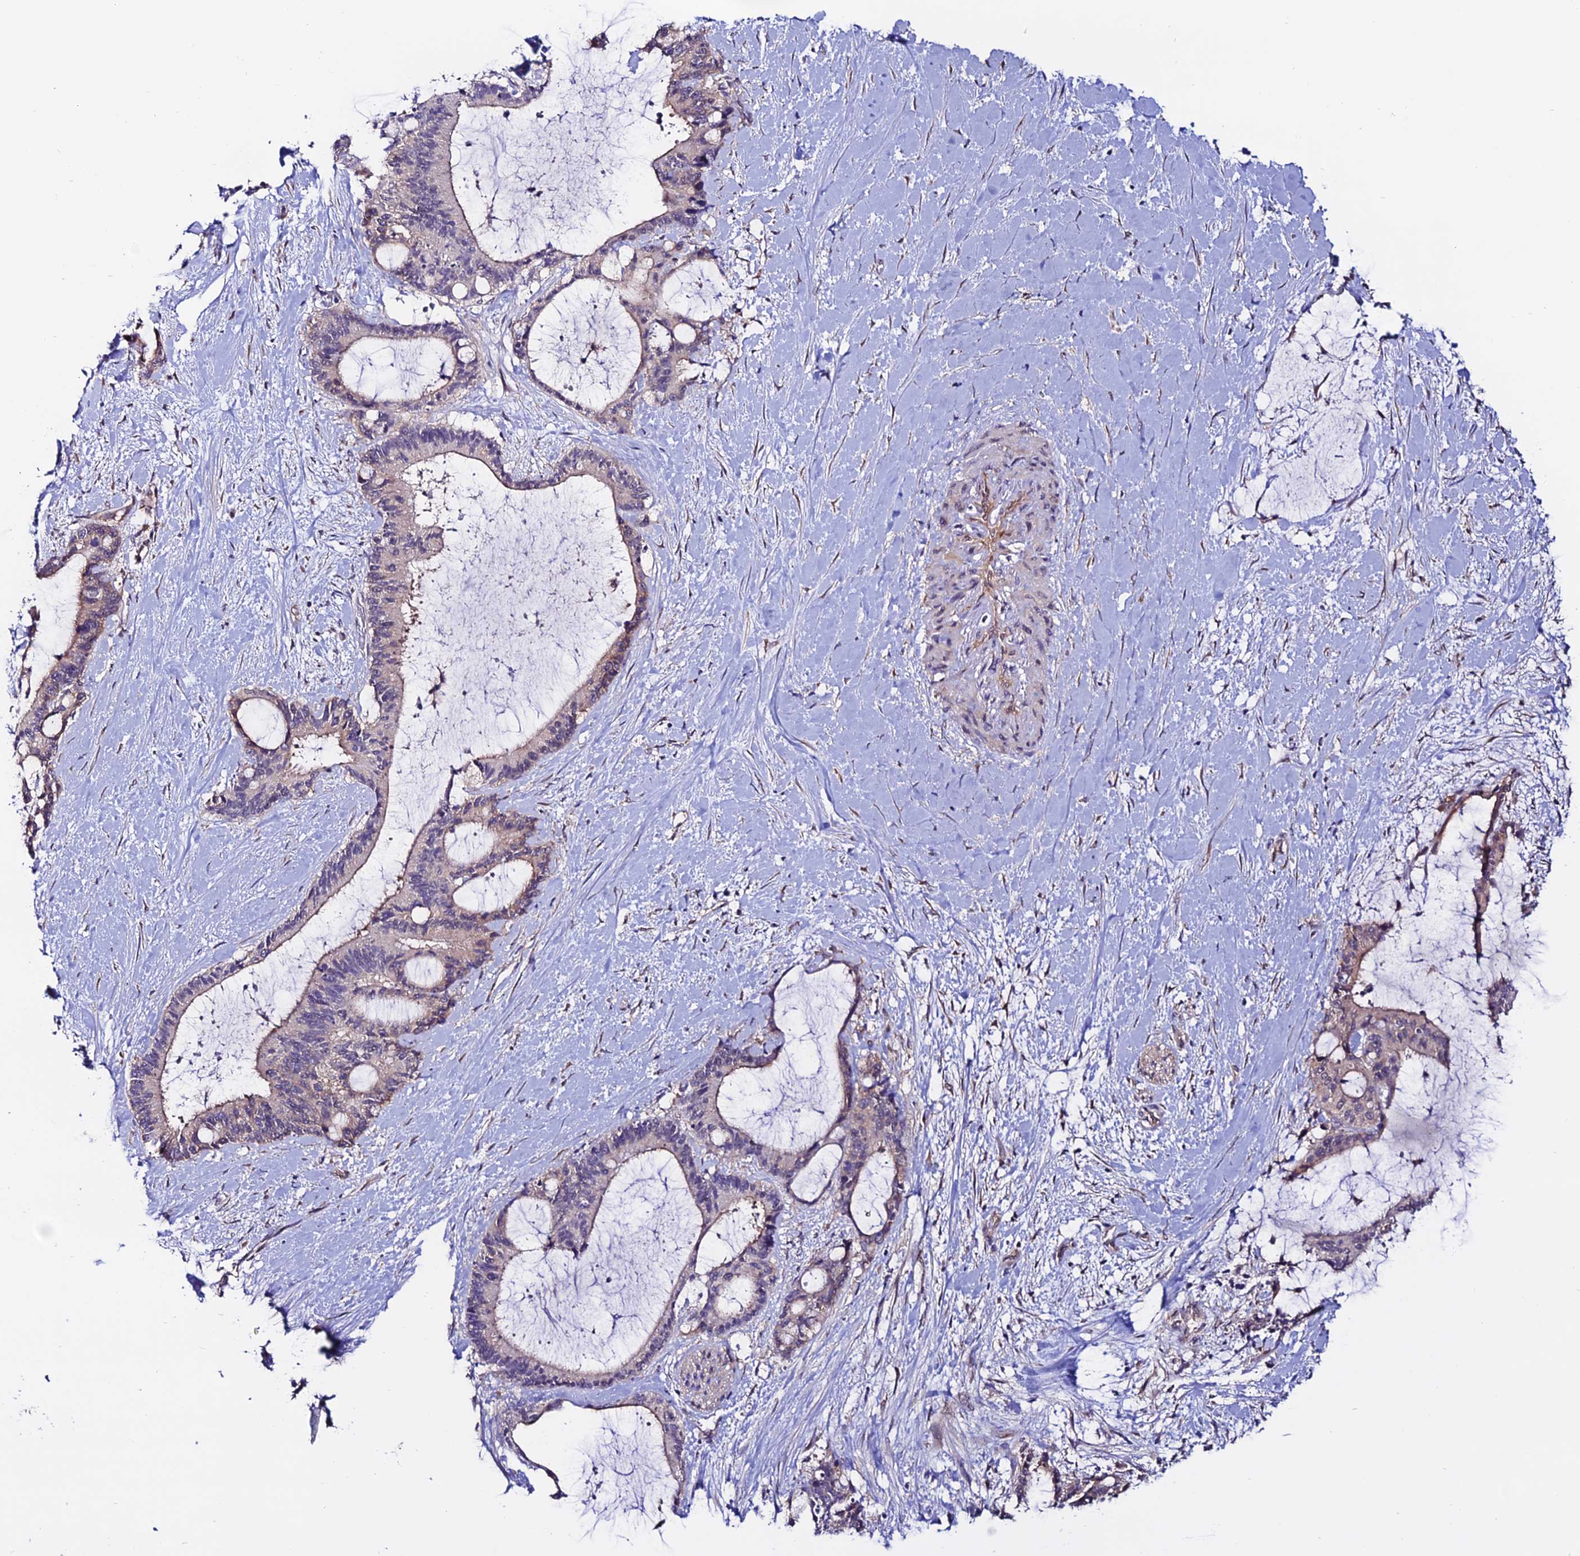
{"staining": {"intensity": "weak", "quantity": "25%-75%", "location": "cytoplasmic/membranous"}, "tissue": "liver cancer", "cell_type": "Tumor cells", "image_type": "cancer", "snomed": [{"axis": "morphology", "description": "Normal tissue, NOS"}, {"axis": "morphology", "description": "Cholangiocarcinoma"}, {"axis": "topography", "description": "Liver"}, {"axis": "topography", "description": "Peripheral nerve tissue"}], "caption": "Weak cytoplasmic/membranous protein staining is seen in approximately 25%-75% of tumor cells in liver cancer. The protein is shown in brown color, while the nuclei are stained blue.", "gene": "FZD8", "patient": {"sex": "female", "age": 73}}